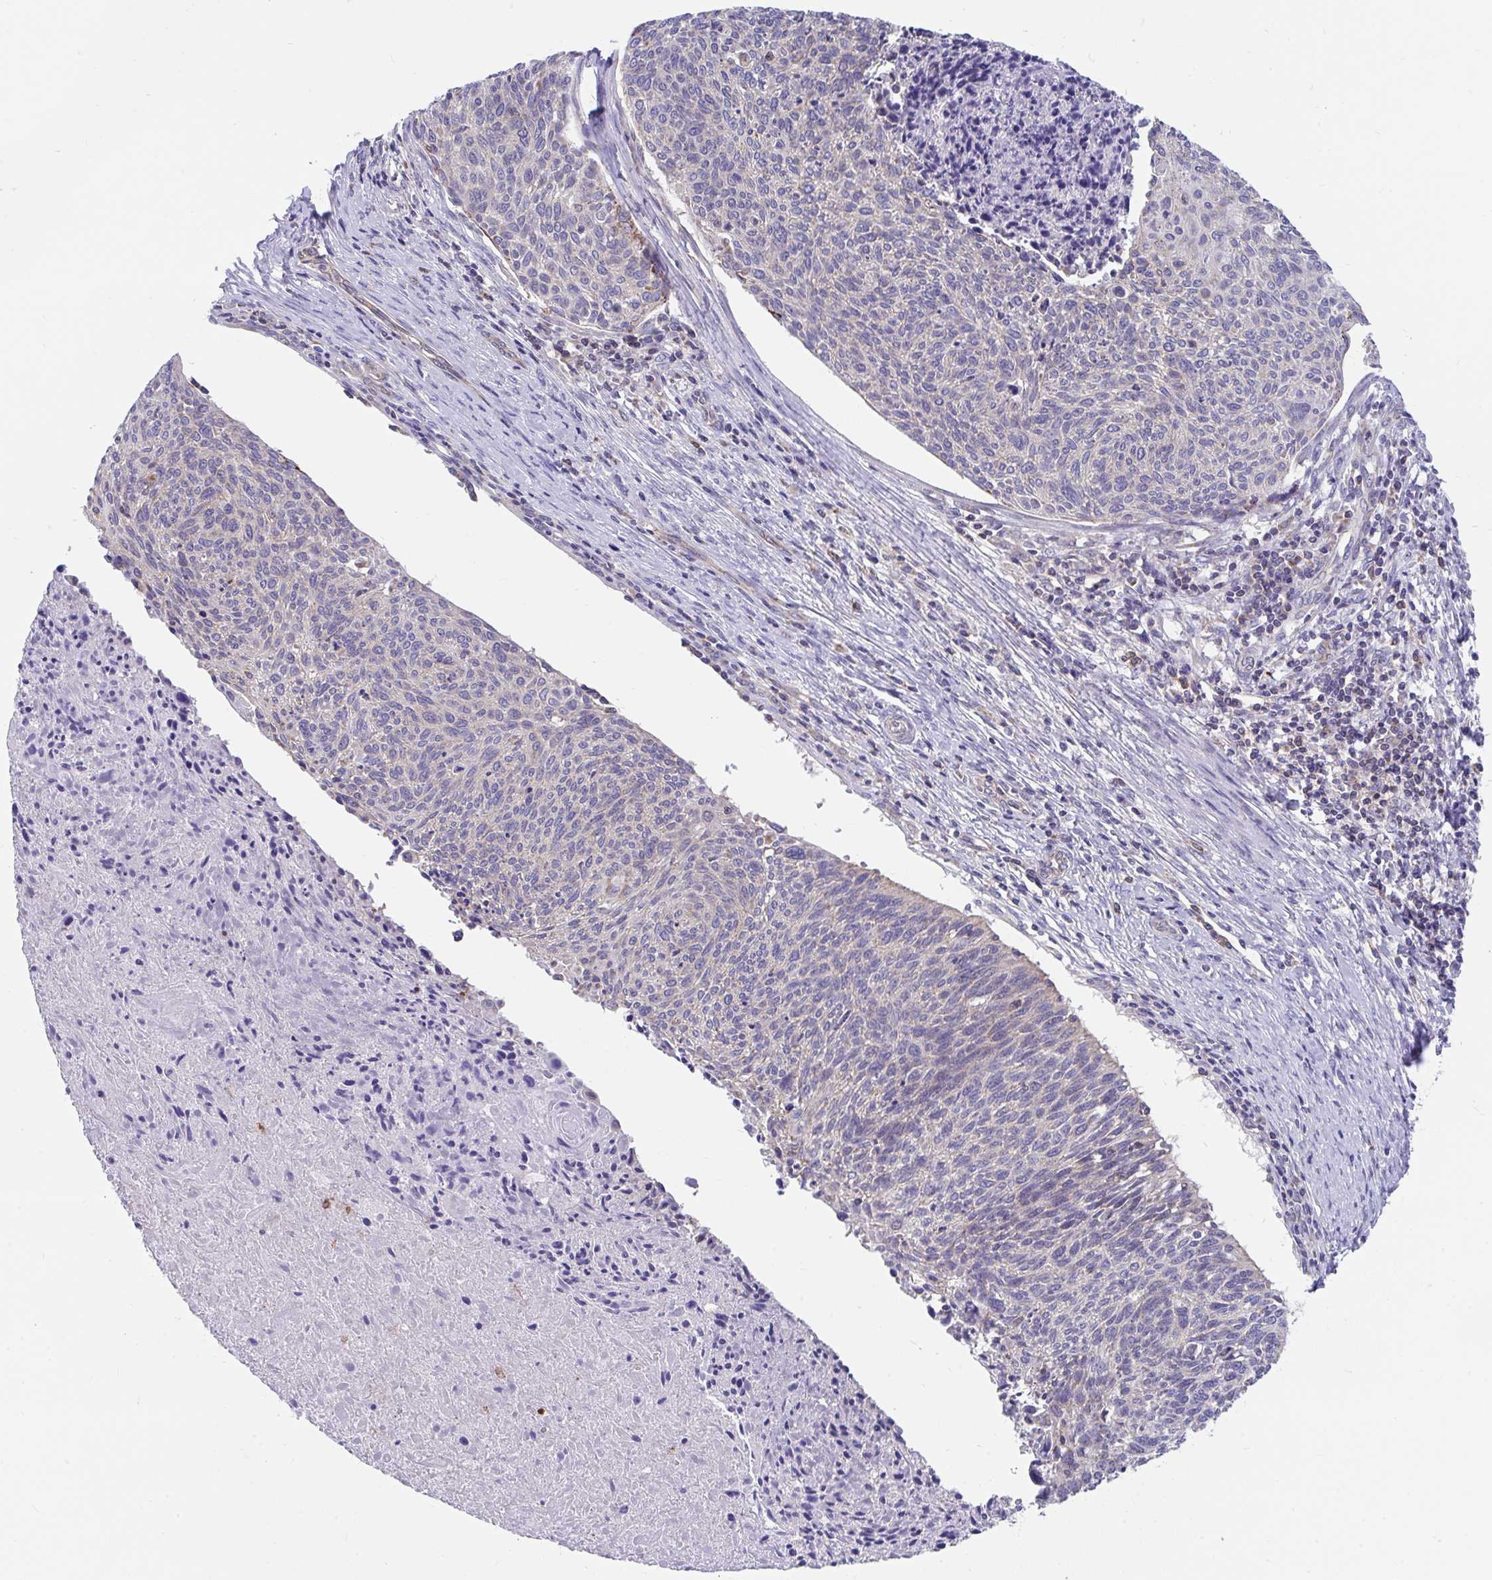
{"staining": {"intensity": "negative", "quantity": "none", "location": "none"}, "tissue": "cervical cancer", "cell_type": "Tumor cells", "image_type": "cancer", "snomed": [{"axis": "morphology", "description": "Squamous cell carcinoma, NOS"}, {"axis": "topography", "description": "Cervix"}], "caption": "Squamous cell carcinoma (cervical) stained for a protein using immunohistochemistry (IHC) demonstrates no staining tumor cells.", "gene": "FHIP1B", "patient": {"sex": "female", "age": 49}}